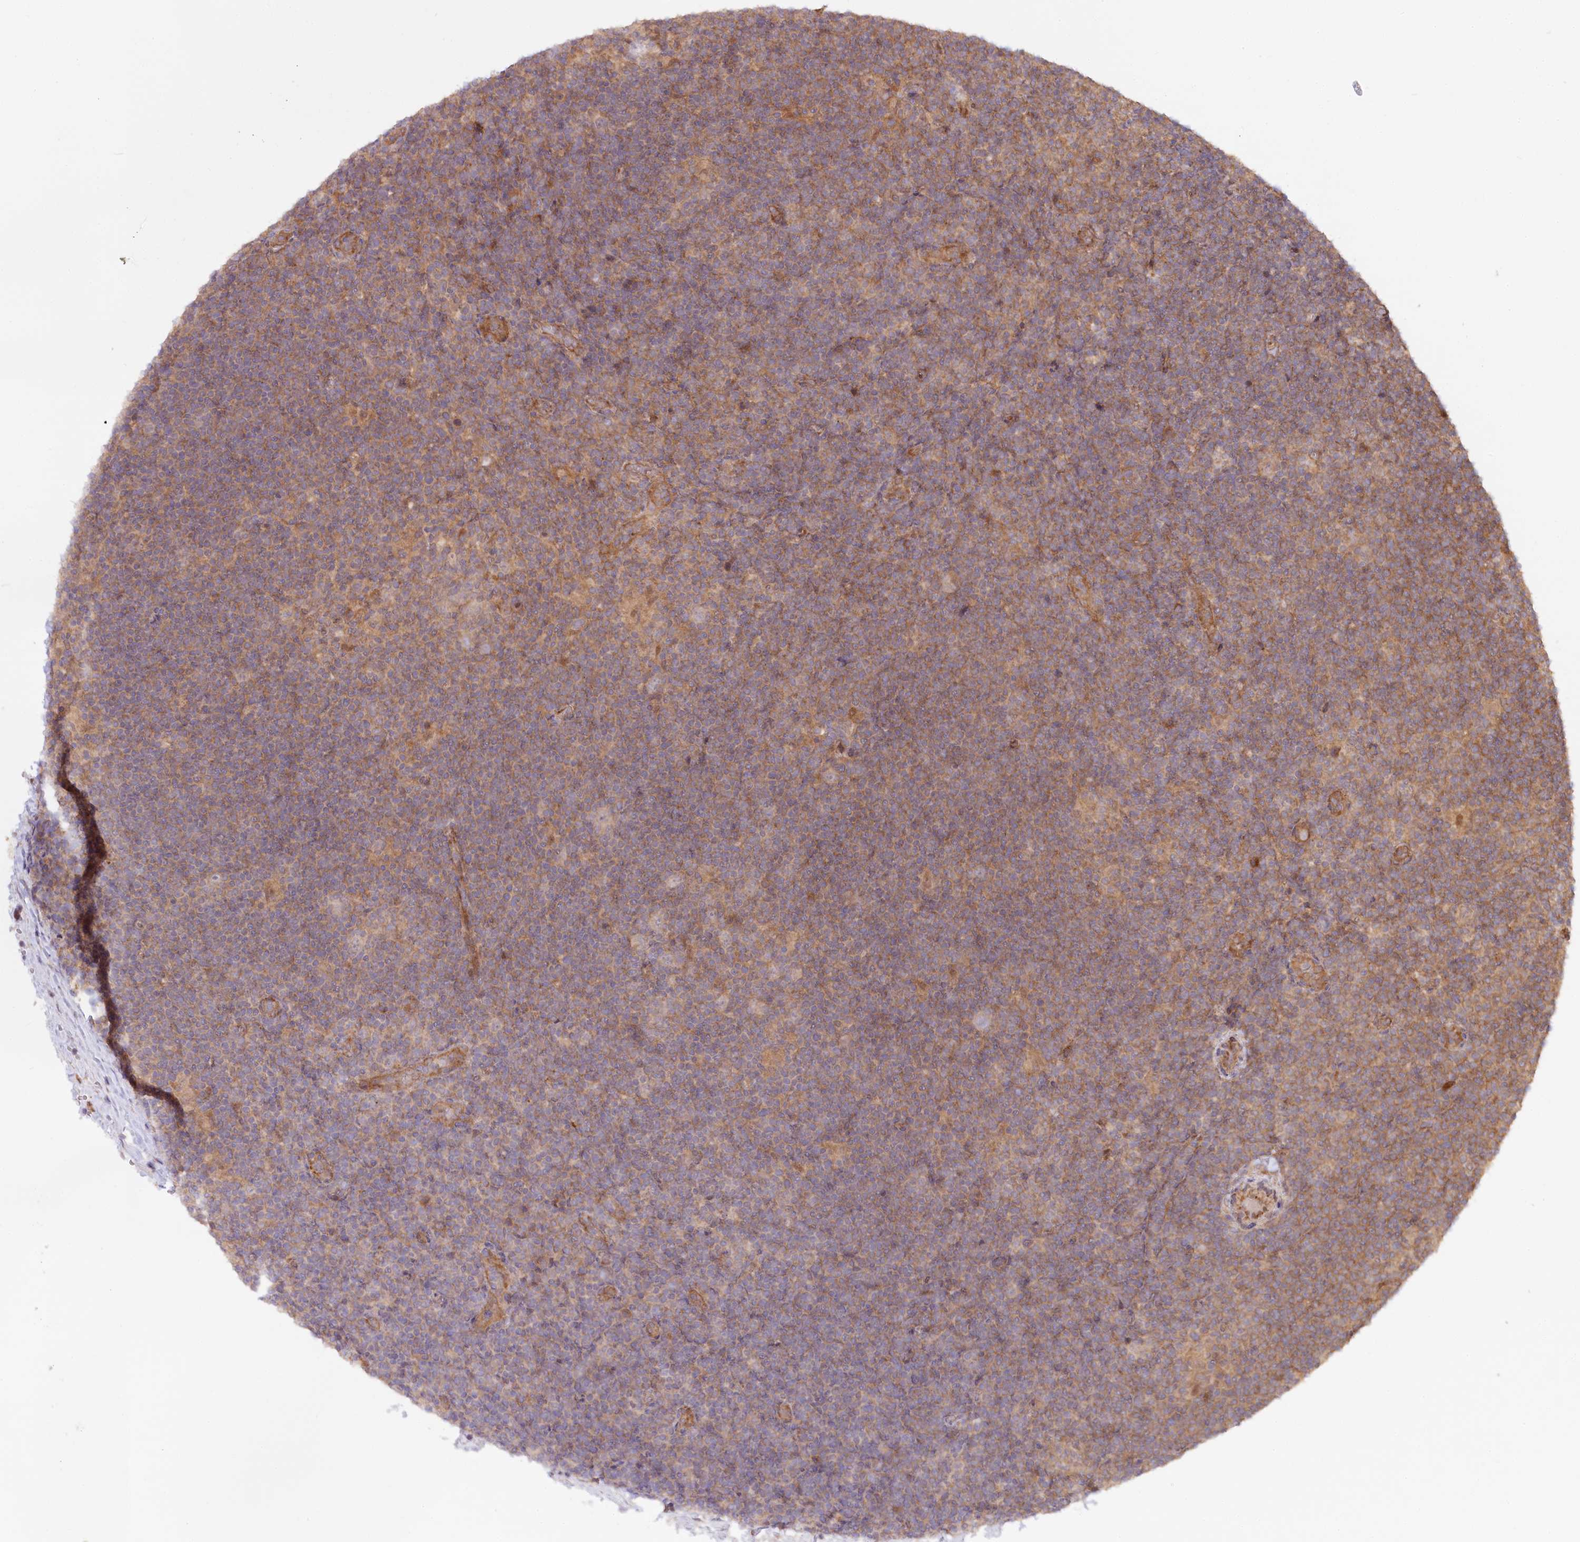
{"staining": {"intensity": "negative", "quantity": "none", "location": "none"}, "tissue": "lymphoma", "cell_type": "Tumor cells", "image_type": "cancer", "snomed": [{"axis": "morphology", "description": "Hodgkin's disease, NOS"}, {"axis": "topography", "description": "Lymph node"}], "caption": "Human Hodgkin's disease stained for a protein using IHC shows no expression in tumor cells.", "gene": "CEP70", "patient": {"sex": "female", "age": 57}}